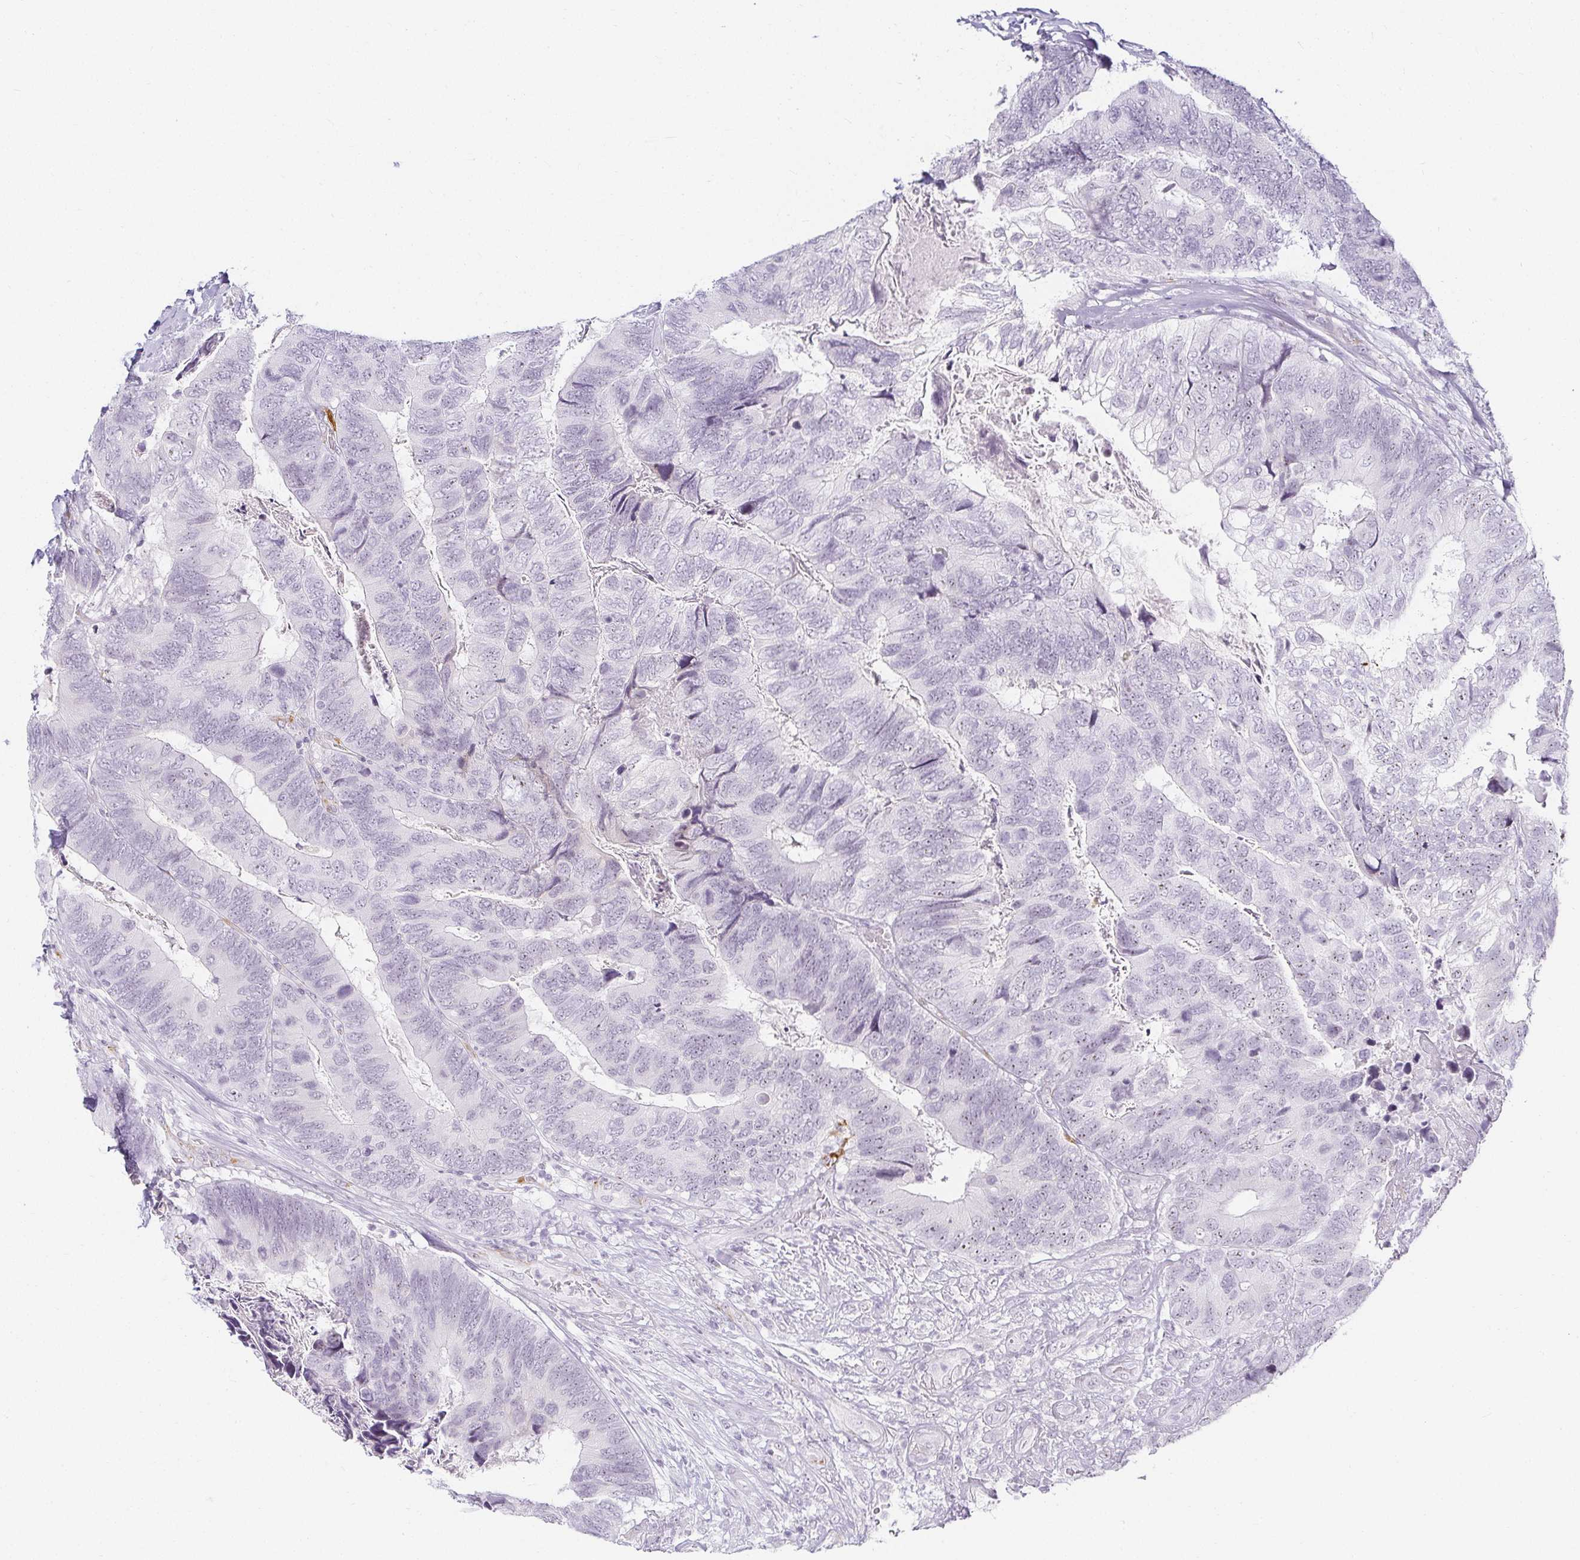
{"staining": {"intensity": "moderate", "quantity": "<25%", "location": "cytoplasmic/membranous"}, "tissue": "breast cancer", "cell_type": "Tumor cells", "image_type": "cancer", "snomed": [{"axis": "morphology", "description": "Lobular carcinoma"}, {"axis": "topography", "description": "Breast"}], "caption": "Immunohistochemical staining of breast cancer (lobular carcinoma) exhibits low levels of moderate cytoplasmic/membranous staining in approximately <25% of tumor cells.", "gene": "ACAN", "patient": {"sex": "female", "age": 59}}